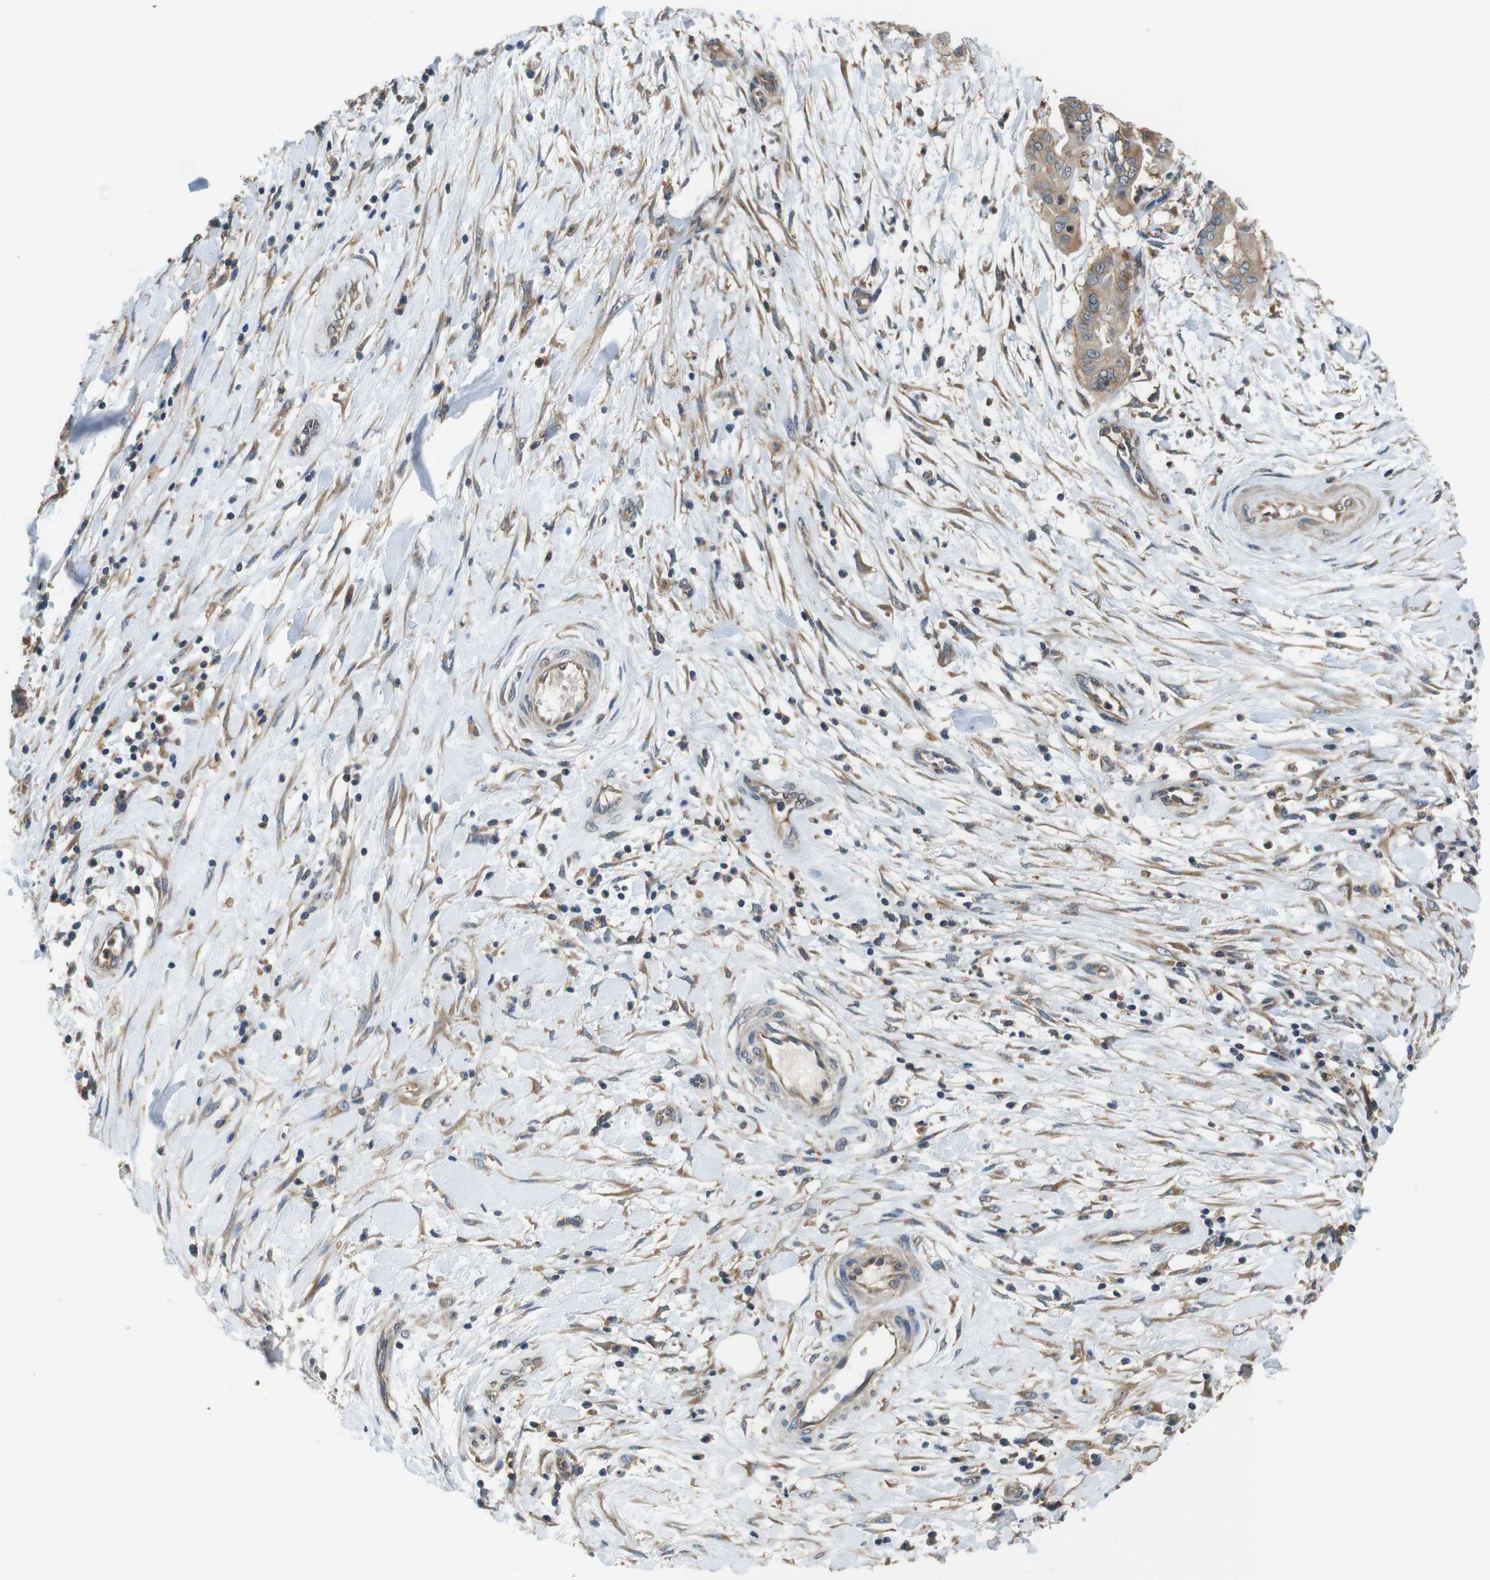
{"staining": {"intensity": "weak", "quantity": ">75%", "location": "cytoplasmic/membranous"}, "tissue": "pancreatic cancer", "cell_type": "Tumor cells", "image_type": "cancer", "snomed": [{"axis": "morphology", "description": "Adenocarcinoma, NOS"}, {"axis": "topography", "description": "Pancreas"}], "caption": "A brown stain labels weak cytoplasmic/membranous staining of a protein in adenocarcinoma (pancreatic) tumor cells.", "gene": "DCTN1", "patient": {"sex": "female", "age": 75}}